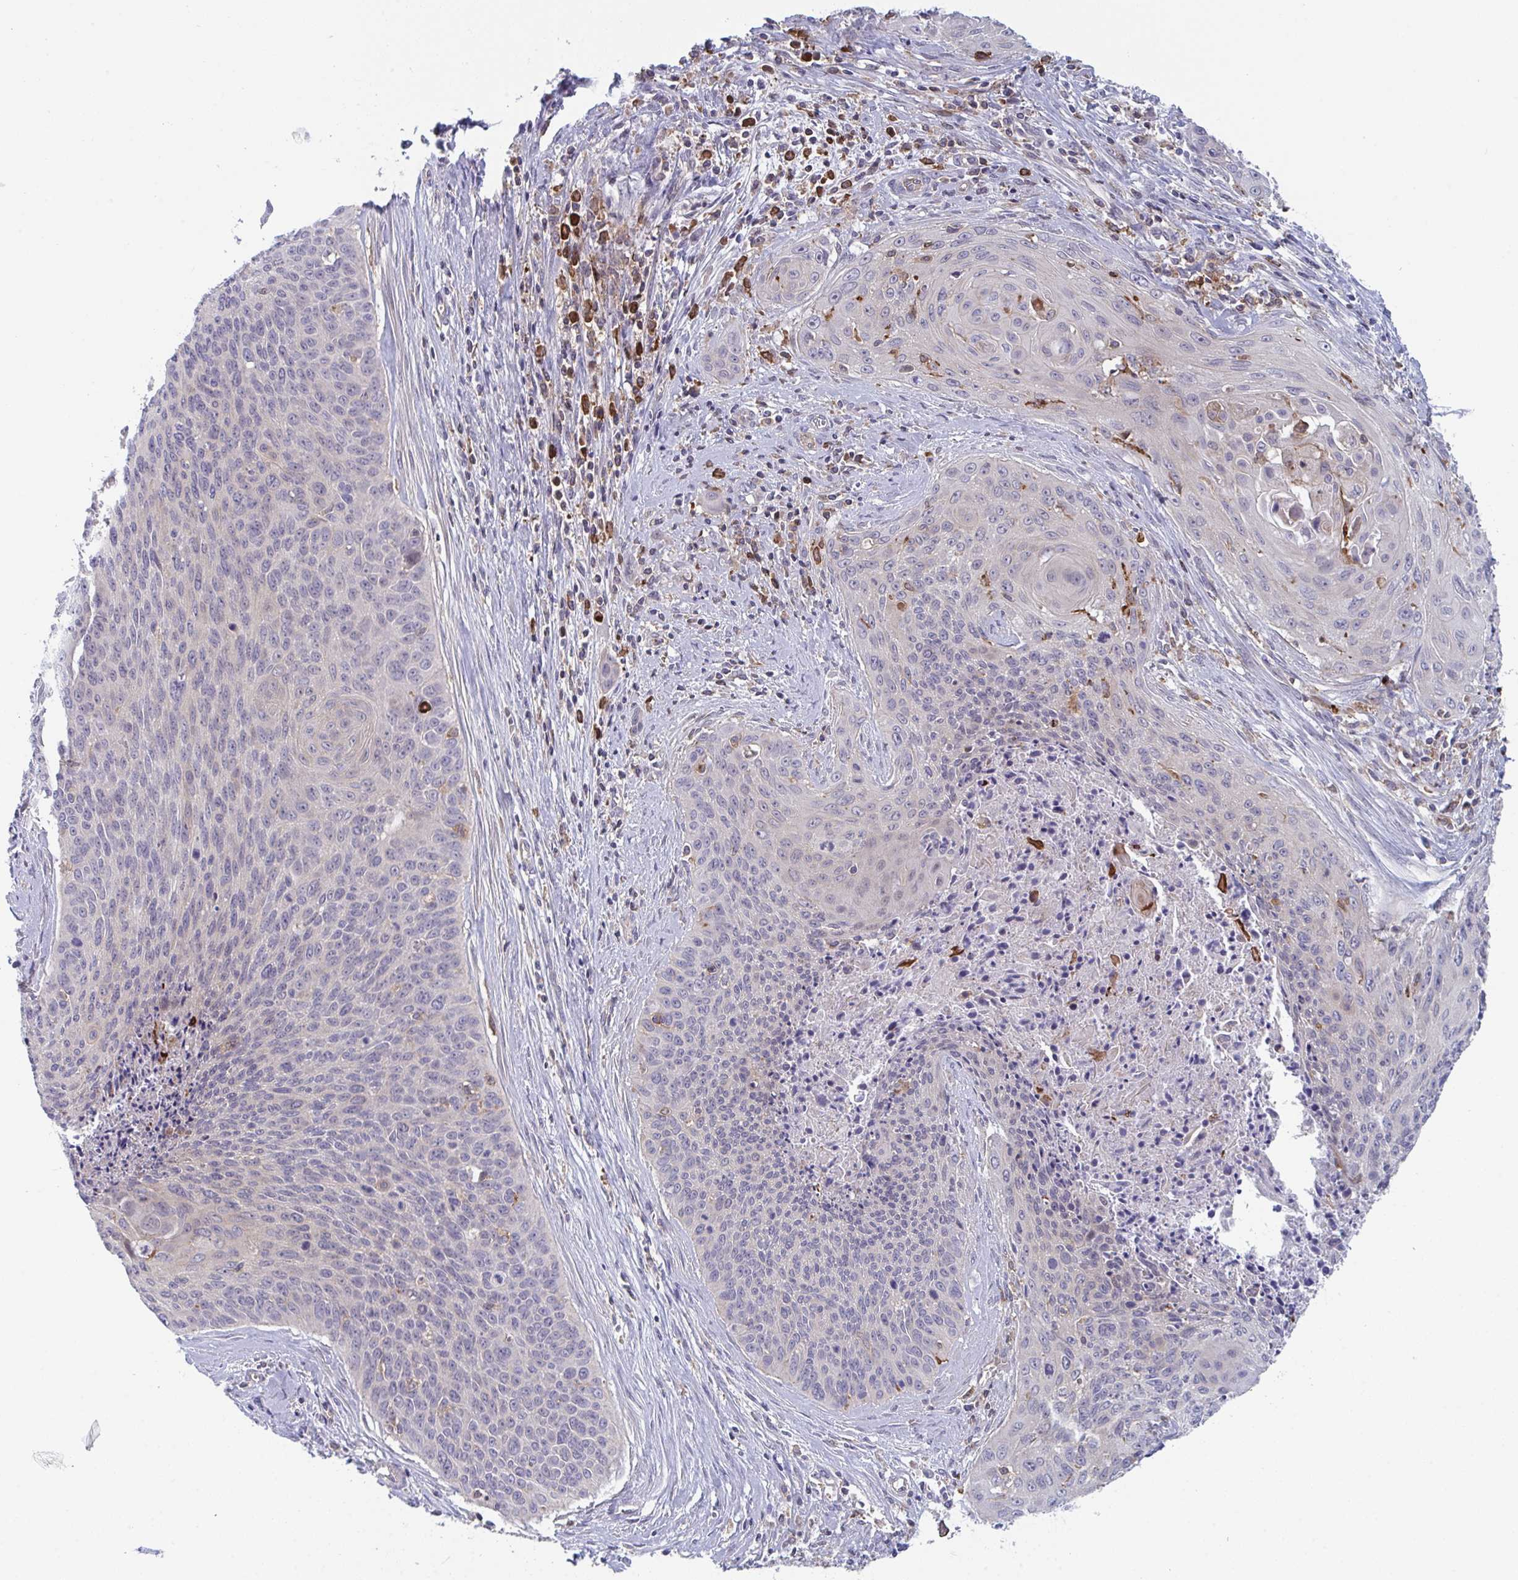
{"staining": {"intensity": "negative", "quantity": "none", "location": "none"}, "tissue": "cervical cancer", "cell_type": "Tumor cells", "image_type": "cancer", "snomed": [{"axis": "morphology", "description": "Squamous cell carcinoma, NOS"}, {"axis": "topography", "description": "Cervix"}], "caption": "This is a histopathology image of IHC staining of cervical cancer (squamous cell carcinoma), which shows no staining in tumor cells.", "gene": "DISP2", "patient": {"sex": "female", "age": 55}}